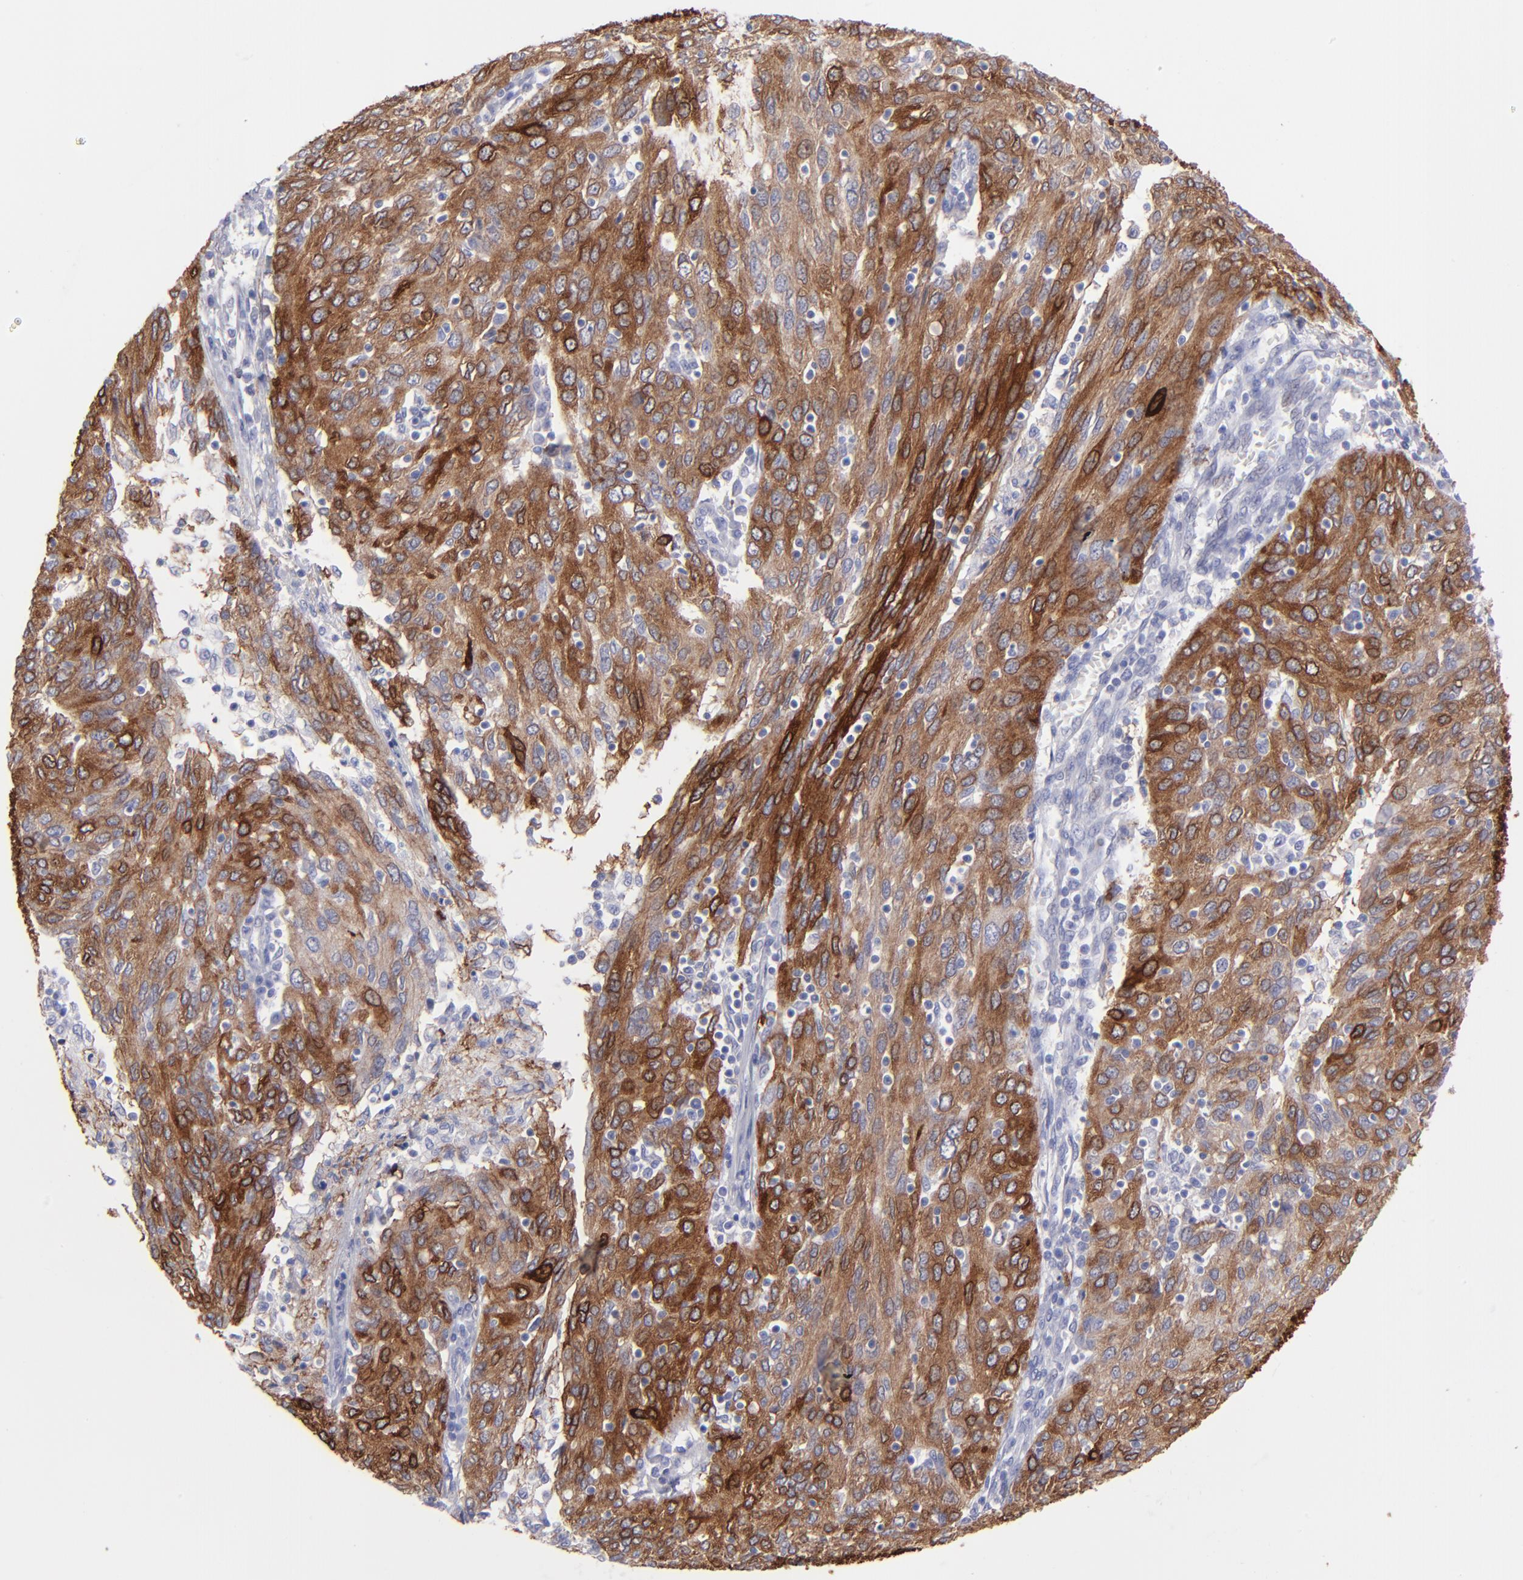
{"staining": {"intensity": "strong", "quantity": ">75%", "location": "cytoplasmic/membranous"}, "tissue": "ovarian cancer", "cell_type": "Tumor cells", "image_type": "cancer", "snomed": [{"axis": "morphology", "description": "Carcinoma, endometroid"}, {"axis": "topography", "description": "Ovary"}], "caption": "Immunohistochemical staining of ovarian cancer (endometroid carcinoma) displays strong cytoplasmic/membranous protein staining in about >75% of tumor cells.", "gene": "AHNAK2", "patient": {"sex": "female", "age": 50}}